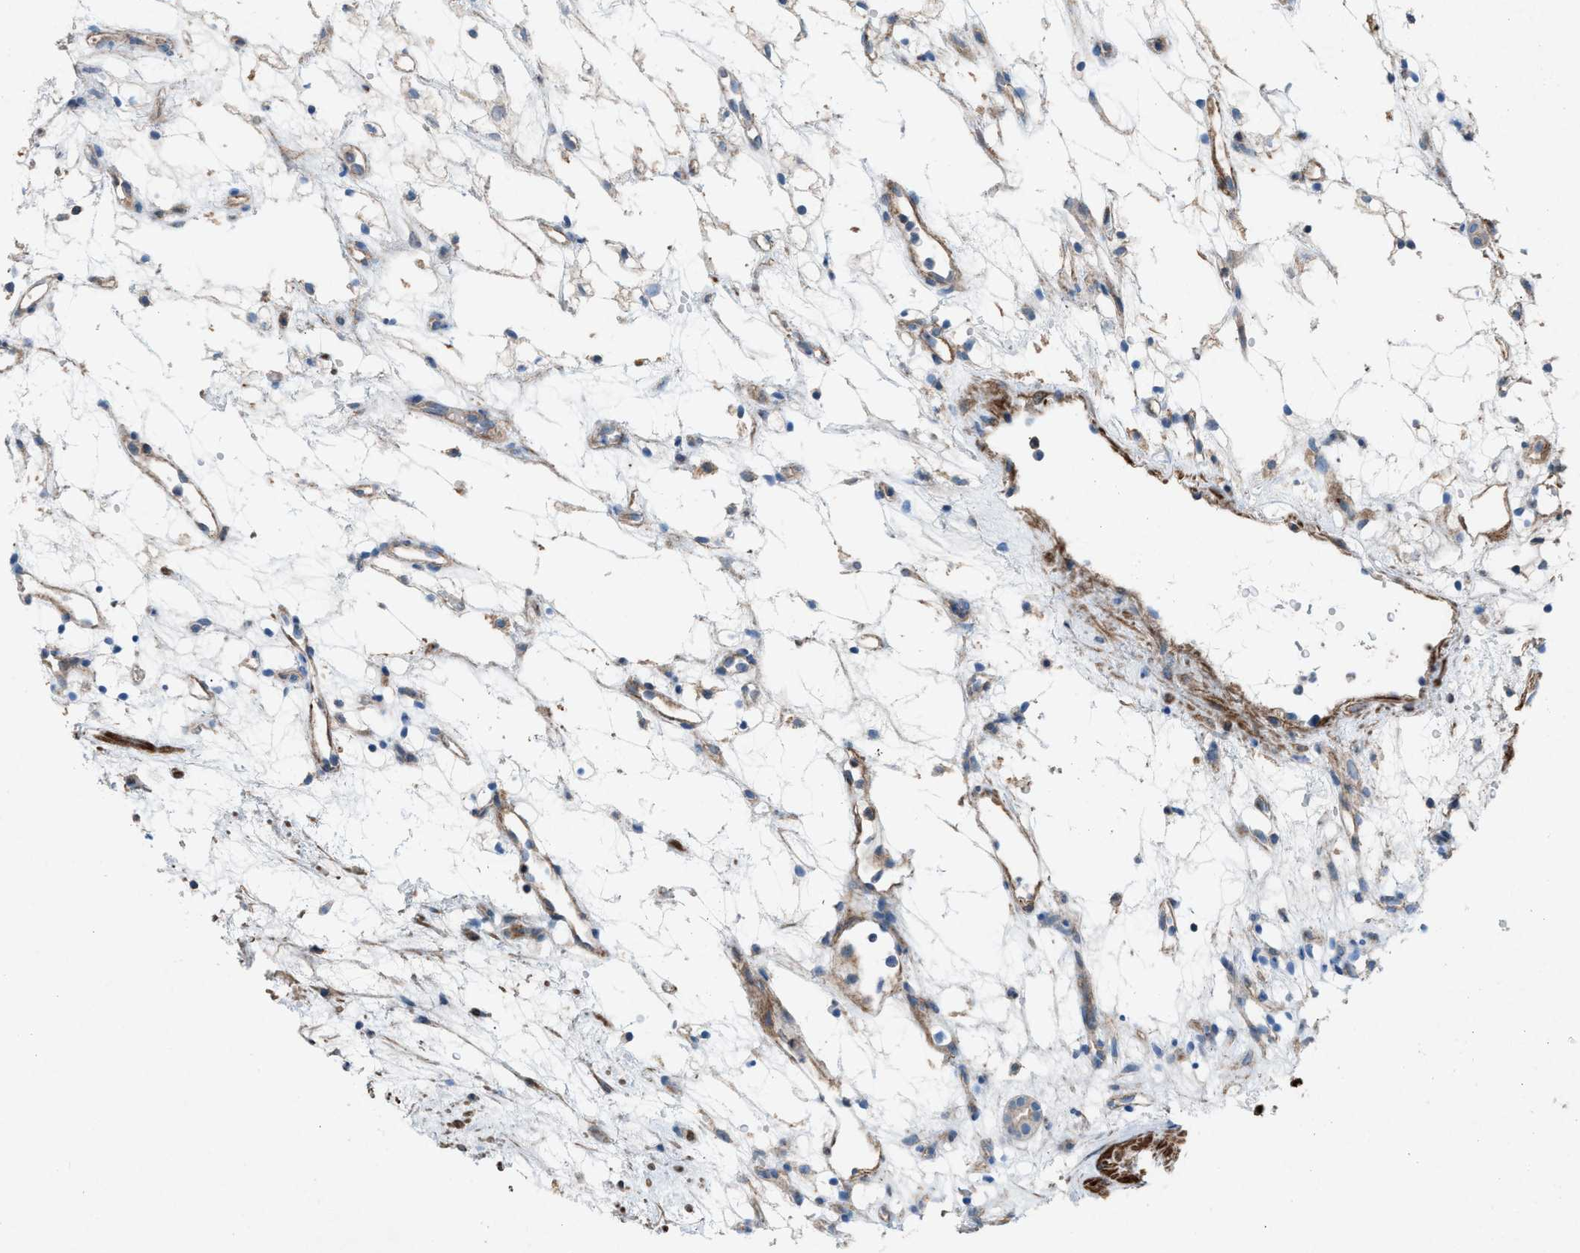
{"staining": {"intensity": "negative", "quantity": "none", "location": "none"}, "tissue": "renal cancer", "cell_type": "Tumor cells", "image_type": "cancer", "snomed": [{"axis": "morphology", "description": "Adenocarcinoma, NOS"}, {"axis": "topography", "description": "Kidney"}], "caption": "Human renal cancer (adenocarcinoma) stained for a protein using immunohistochemistry (IHC) demonstrates no staining in tumor cells.", "gene": "NCK2", "patient": {"sex": "female", "age": 60}}